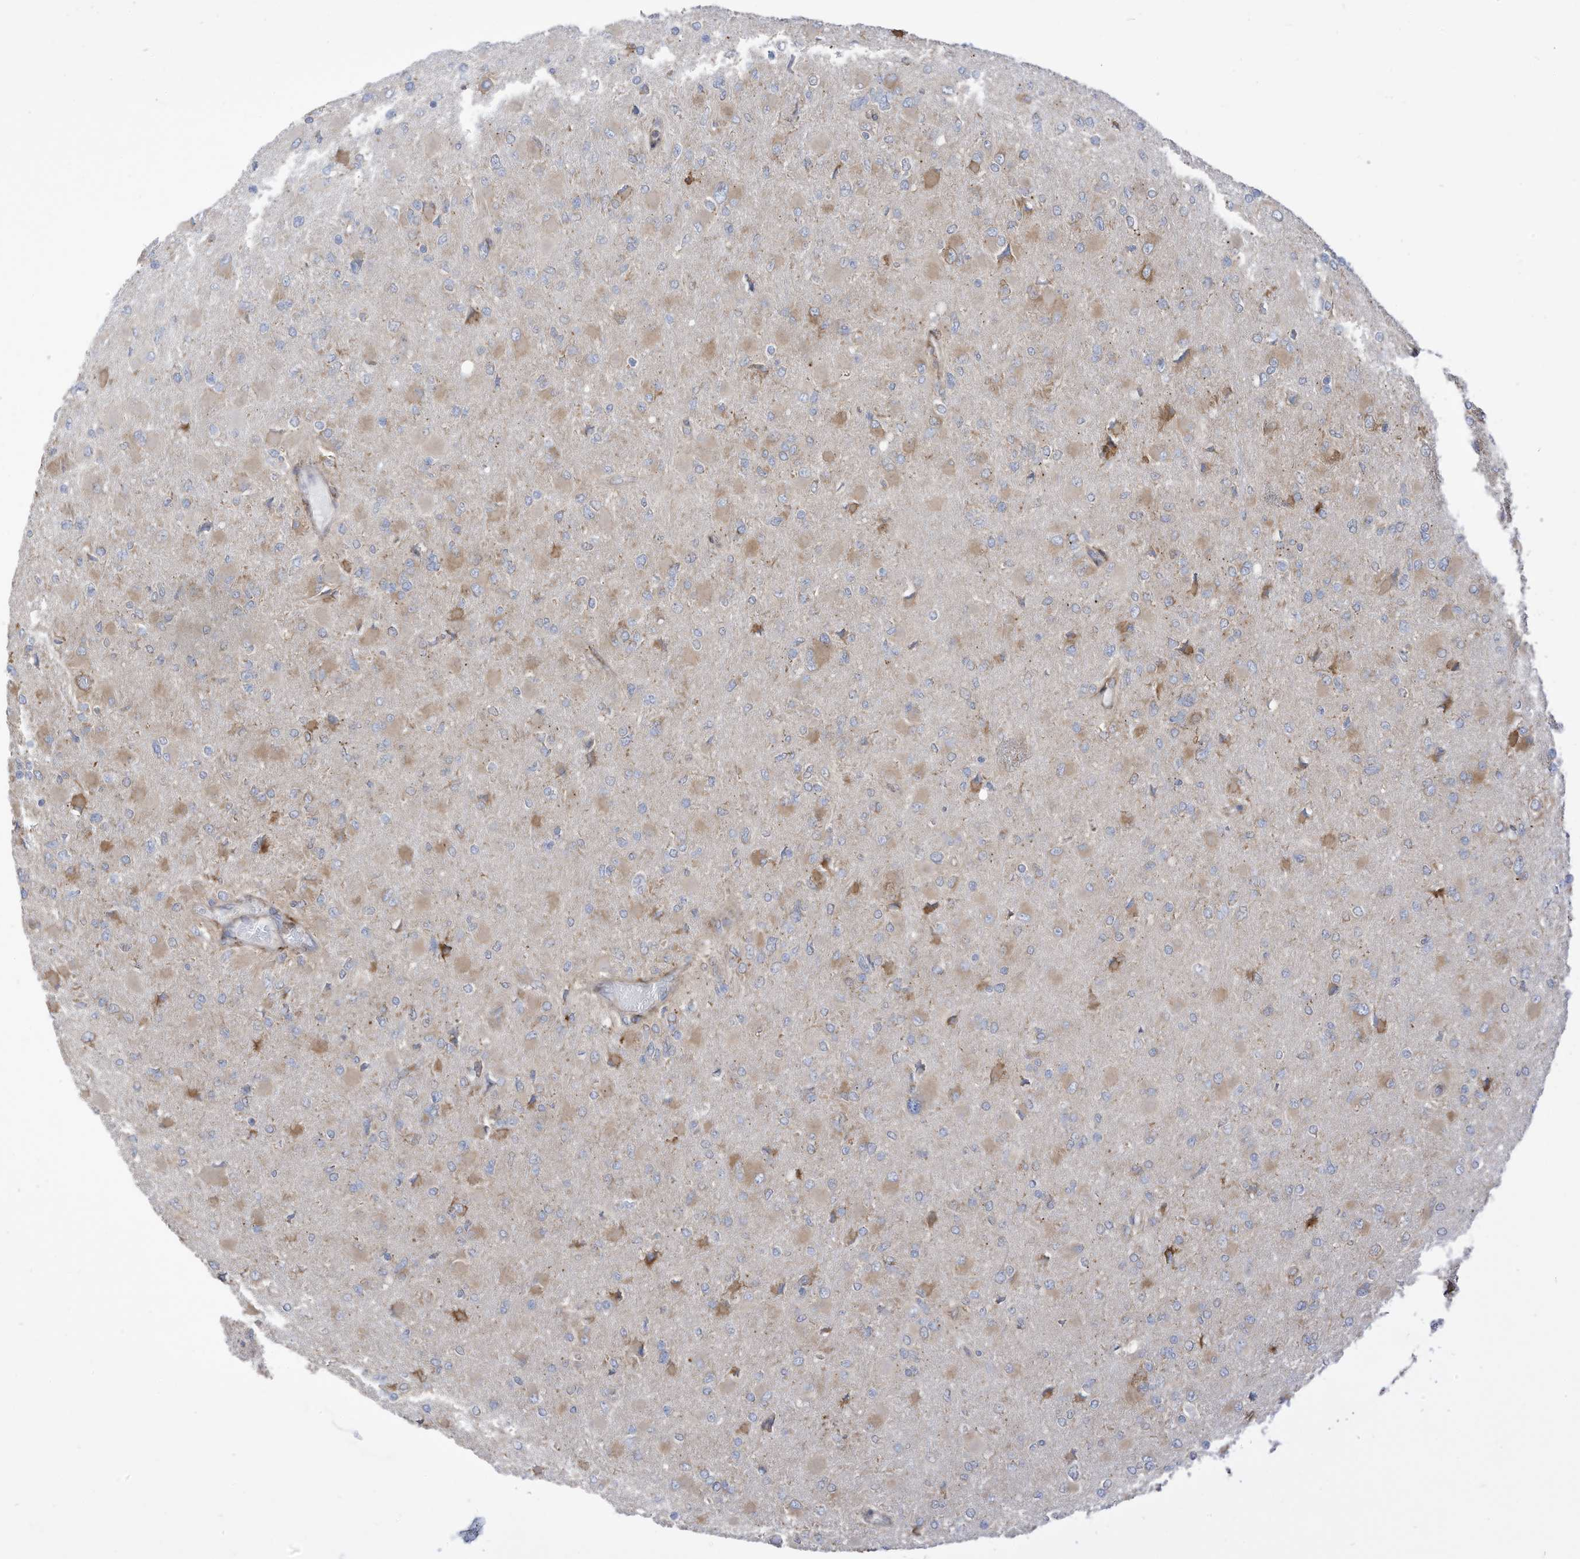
{"staining": {"intensity": "weak", "quantity": "<25%", "location": "cytoplasmic/membranous"}, "tissue": "glioma", "cell_type": "Tumor cells", "image_type": "cancer", "snomed": [{"axis": "morphology", "description": "Glioma, malignant, High grade"}, {"axis": "topography", "description": "Cerebral cortex"}], "caption": "Immunohistochemistry (IHC) of human glioma displays no expression in tumor cells. (Brightfield microscopy of DAB immunohistochemistry (IHC) at high magnification).", "gene": "TRNAU1AP", "patient": {"sex": "female", "age": 36}}